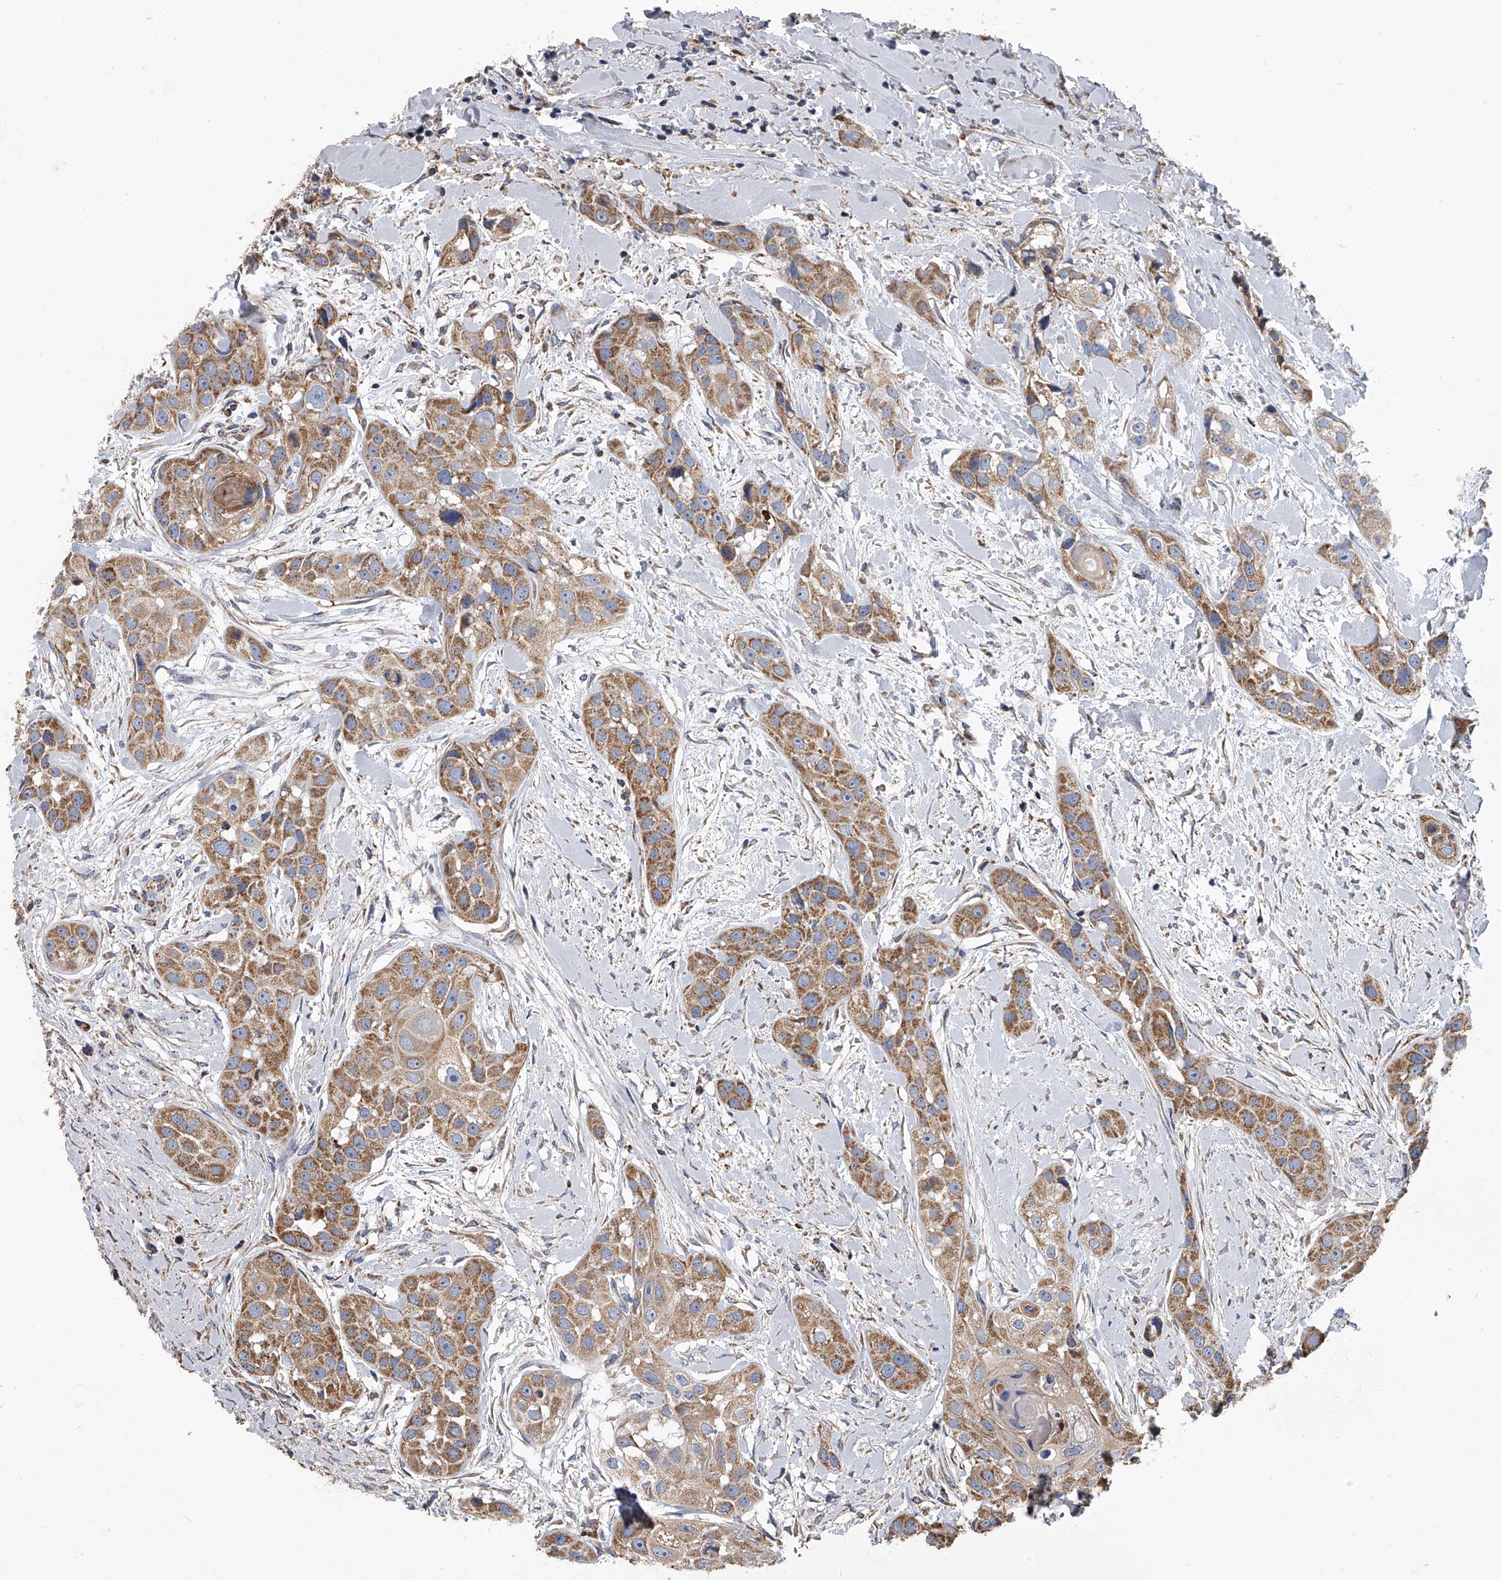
{"staining": {"intensity": "moderate", "quantity": ">75%", "location": "cytoplasmic/membranous"}, "tissue": "head and neck cancer", "cell_type": "Tumor cells", "image_type": "cancer", "snomed": [{"axis": "morphology", "description": "Normal tissue, NOS"}, {"axis": "morphology", "description": "Squamous cell carcinoma, NOS"}, {"axis": "topography", "description": "Skeletal muscle"}, {"axis": "topography", "description": "Head-Neck"}], "caption": "A histopathology image showing moderate cytoplasmic/membranous staining in approximately >75% of tumor cells in head and neck squamous cell carcinoma, as visualized by brown immunohistochemical staining.", "gene": "MRPL28", "patient": {"sex": "male", "age": 51}}